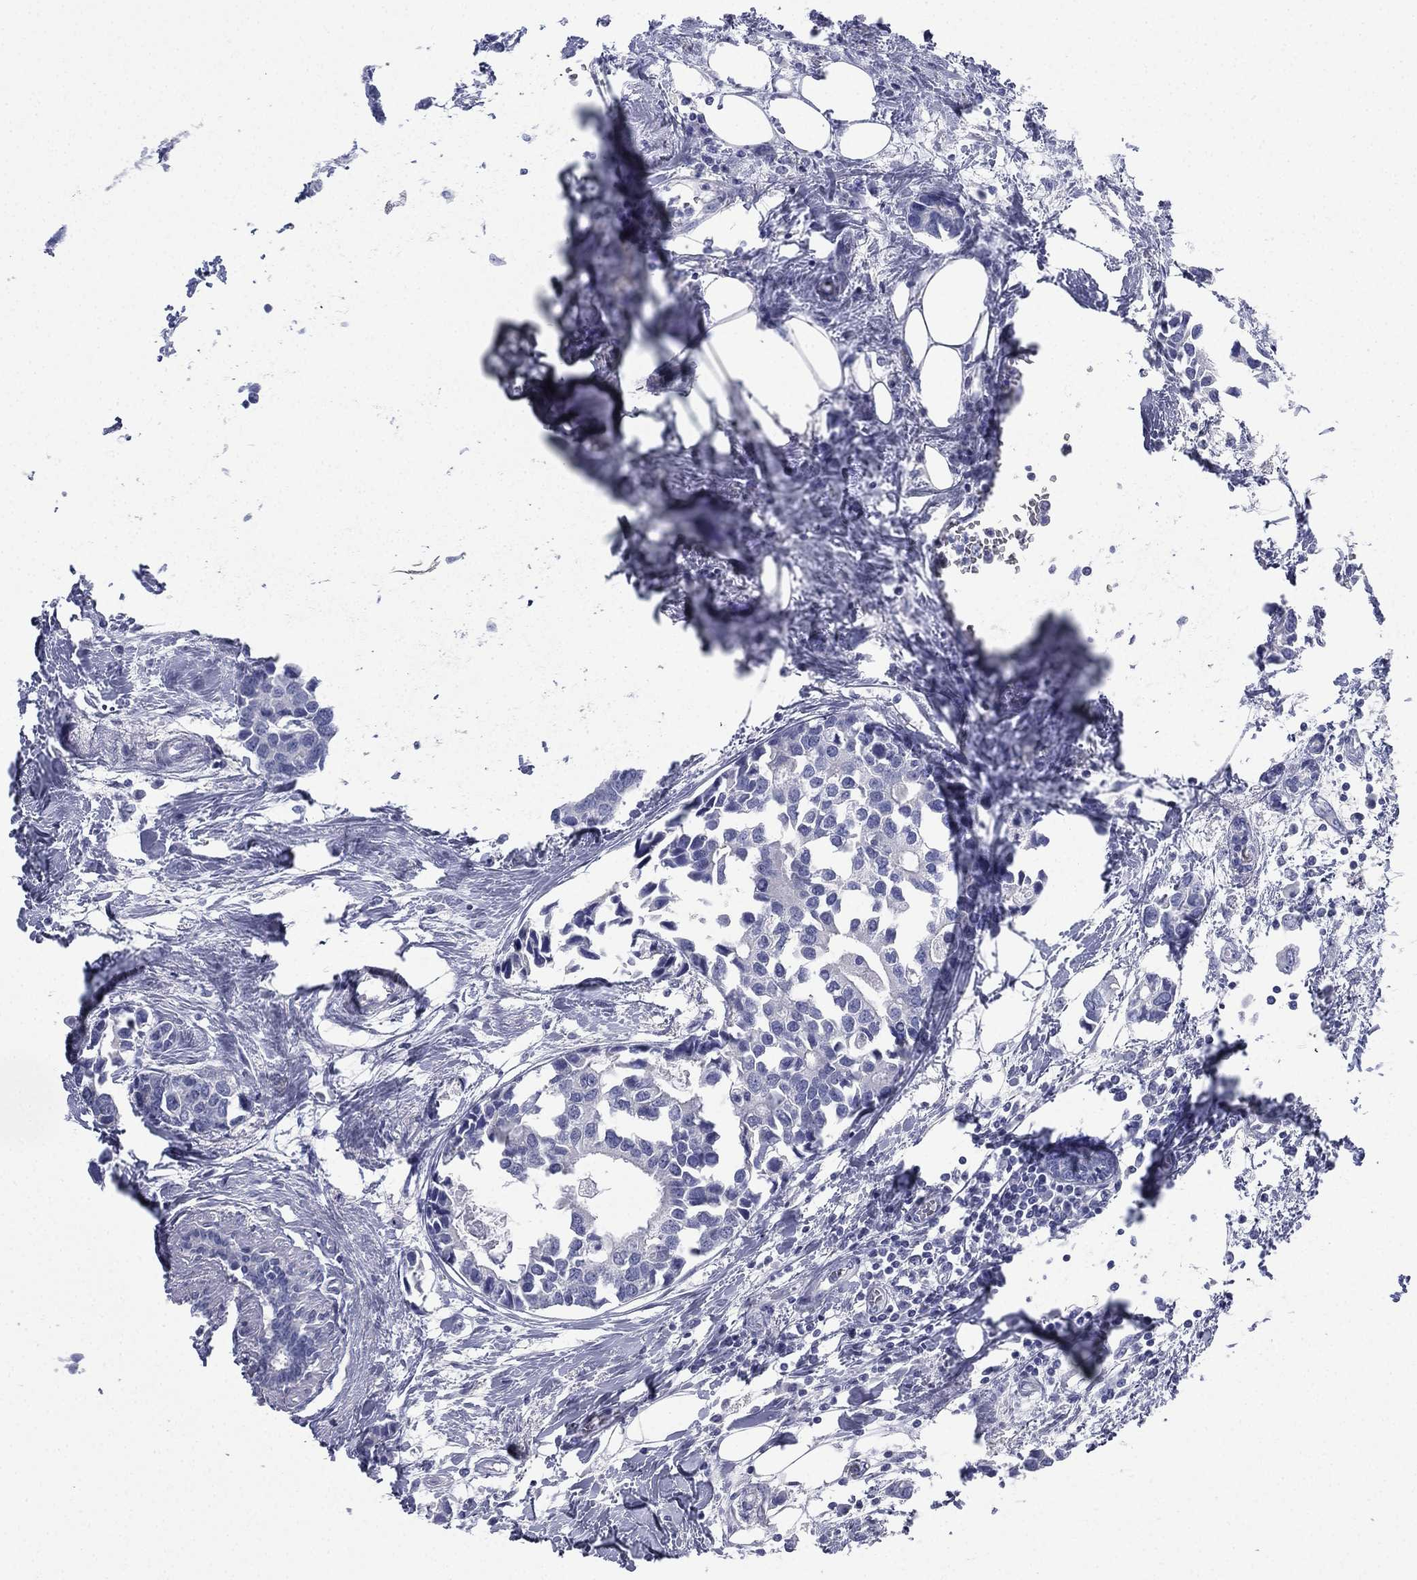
{"staining": {"intensity": "negative", "quantity": "none", "location": "none"}, "tissue": "breast cancer", "cell_type": "Tumor cells", "image_type": "cancer", "snomed": [{"axis": "morphology", "description": "Duct carcinoma"}, {"axis": "topography", "description": "Breast"}], "caption": "Intraductal carcinoma (breast) stained for a protein using IHC displays no expression tumor cells.", "gene": "FCER2", "patient": {"sex": "female", "age": 83}}